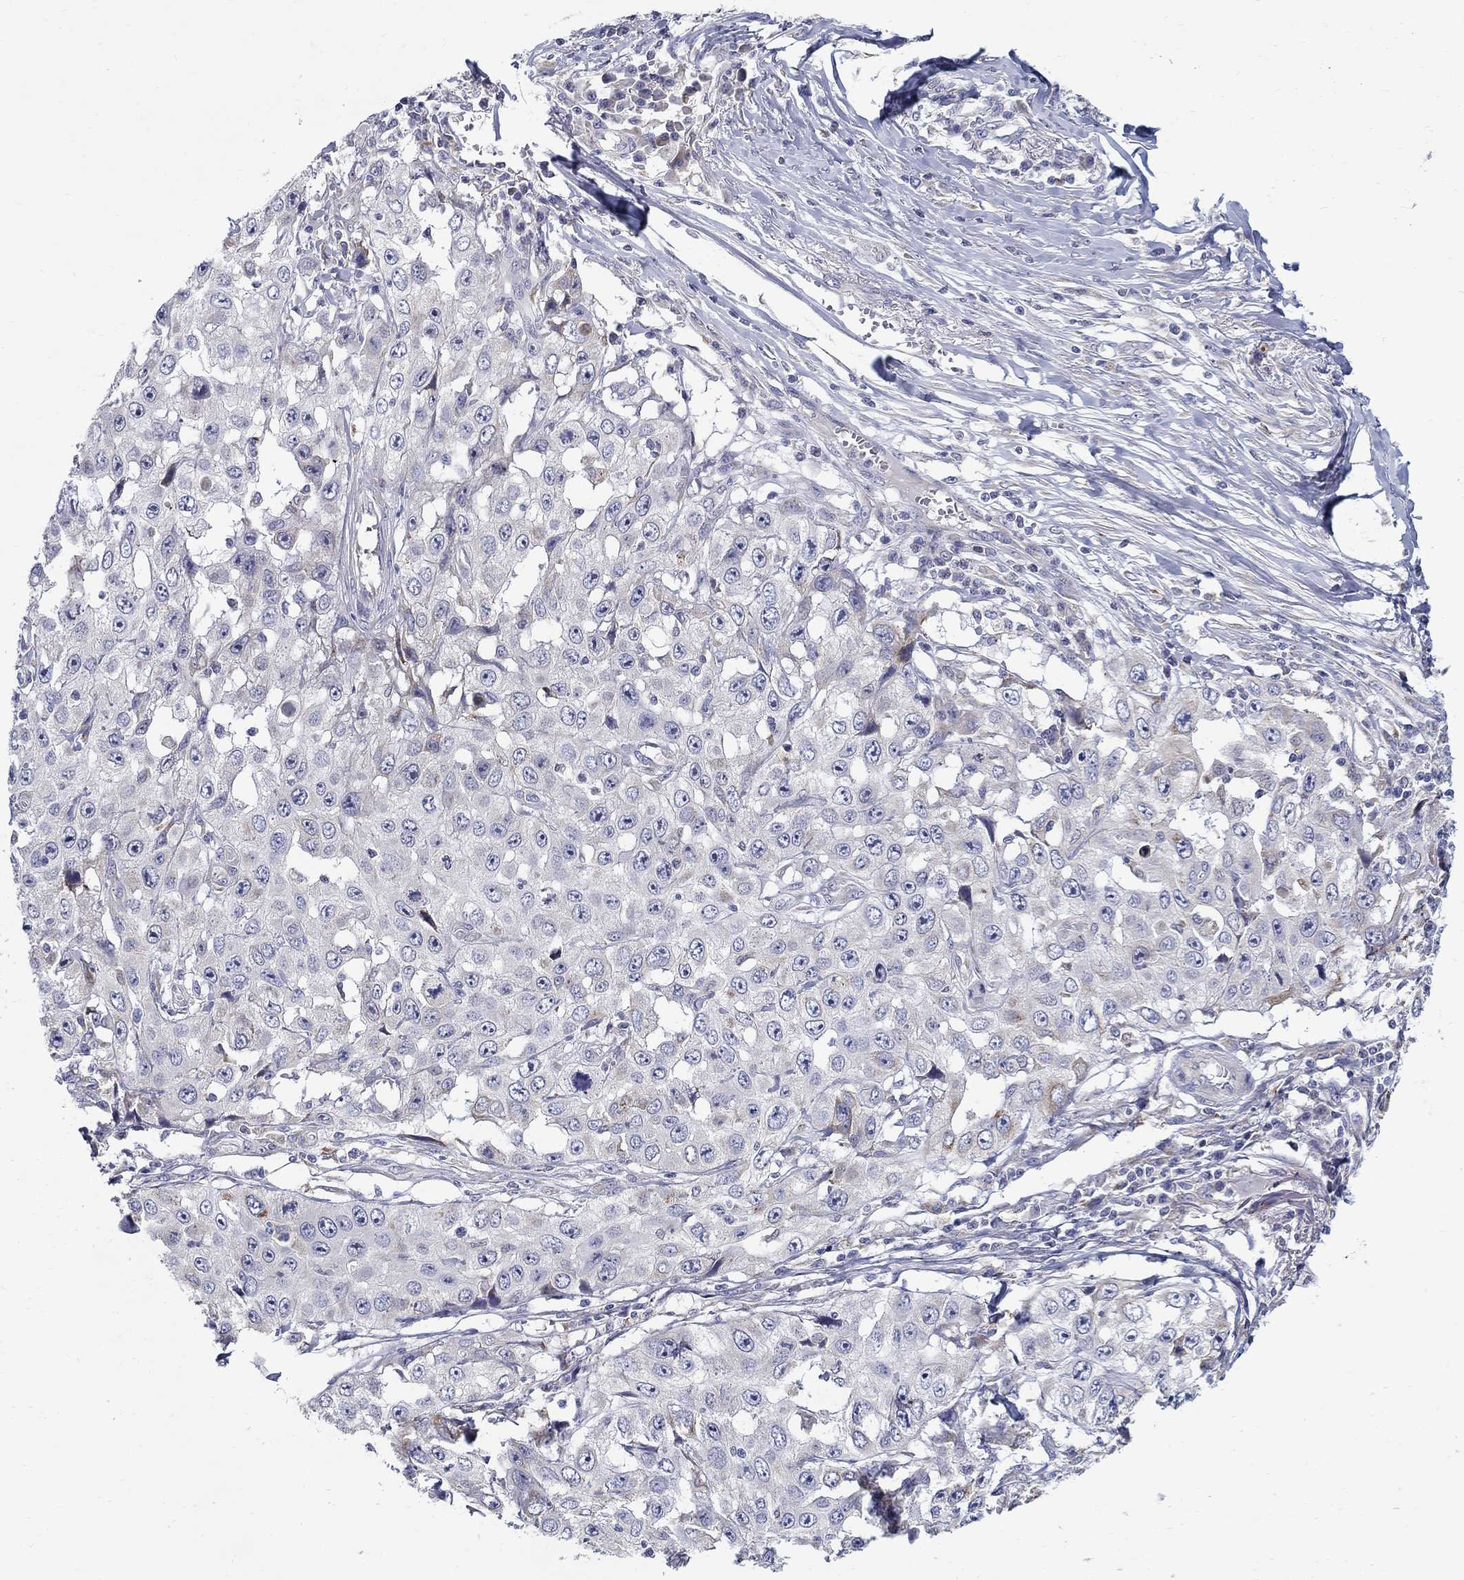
{"staining": {"intensity": "negative", "quantity": "none", "location": "none"}, "tissue": "skin cancer", "cell_type": "Tumor cells", "image_type": "cancer", "snomed": [{"axis": "morphology", "description": "Squamous cell carcinoma, NOS"}, {"axis": "topography", "description": "Skin"}], "caption": "This is an immunohistochemistry image of human skin squamous cell carcinoma. There is no staining in tumor cells.", "gene": "QRFPR", "patient": {"sex": "male", "age": 82}}